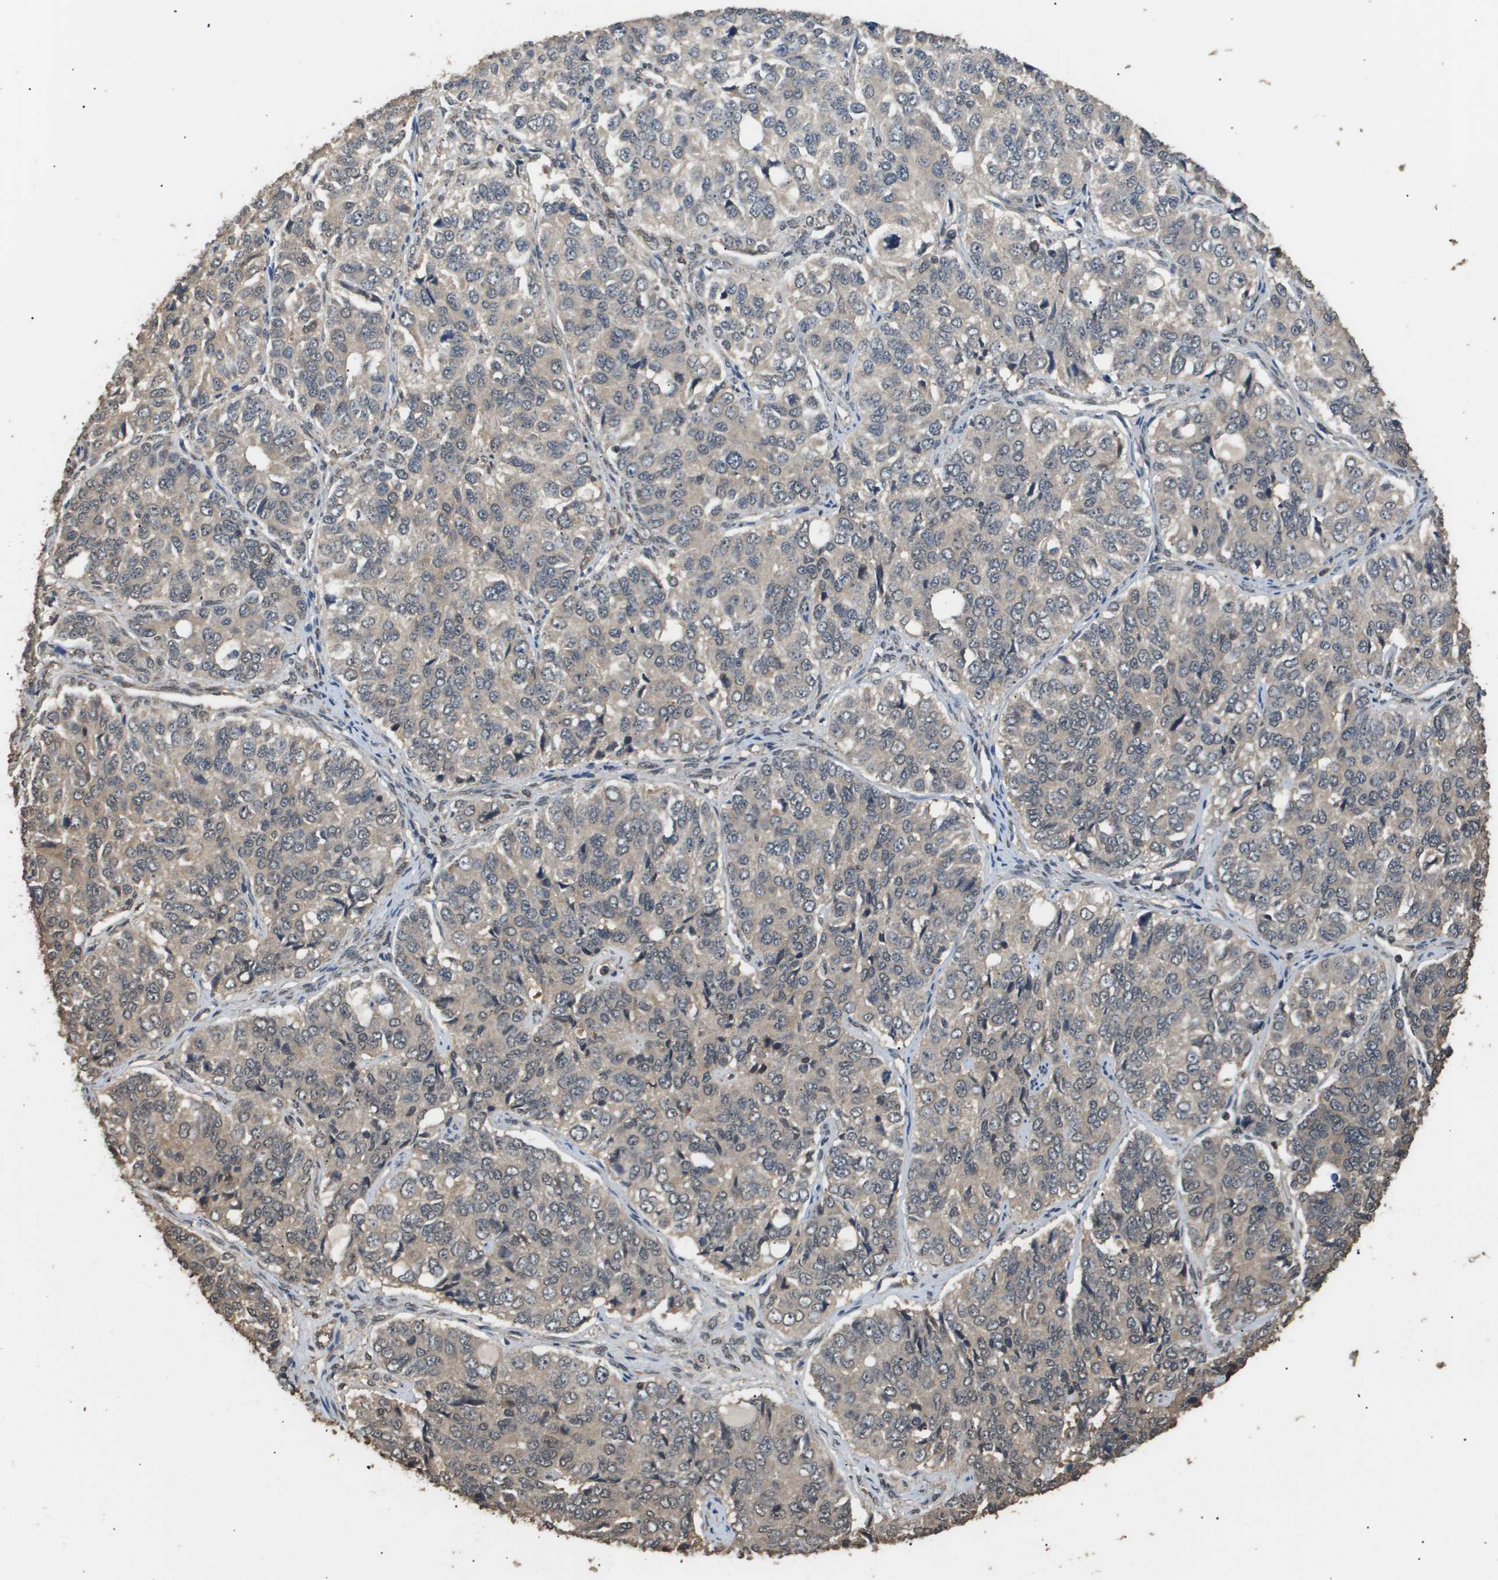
{"staining": {"intensity": "weak", "quantity": ">75%", "location": "cytoplasmic/membranous"}, "tissue": "ovarian cancer", "cell_type": "Tumor cells", "image_type": "cancer", "snomed": [{"axis": "morphology", "description": "Carcinoma, endometroid"}, {"axis": "topography", "description": "Ovary"}], "caption": "Ovarian cancer was stained to show a protein in brown. There is low levels of weak cytoplasmic/membranous positivity in about >75% of tumor cells.", "gene": "ING1", "patient": {"sex": "female", "age": 51}}